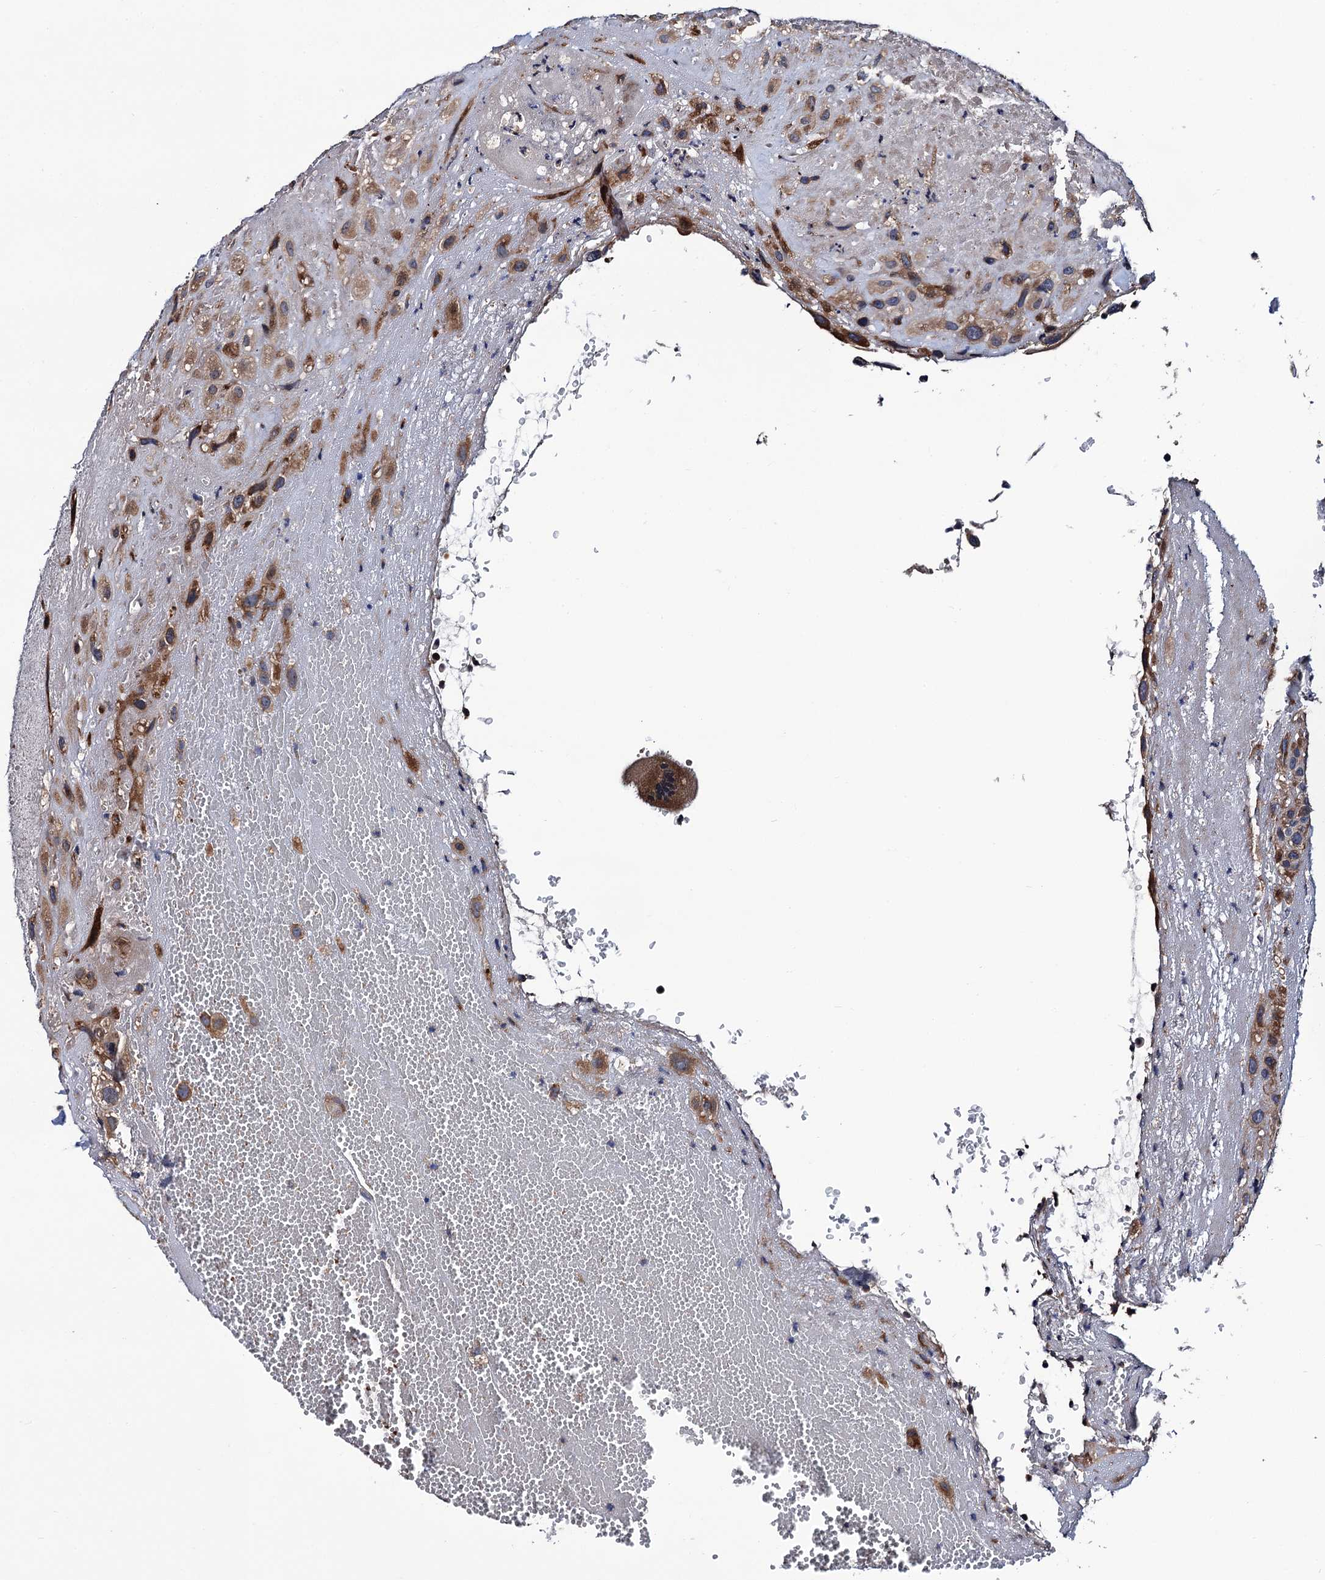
{"staining": {"intensity": "moderate", "quantity": ">75%", "location": "cytoplasmic/membranous"}, "tissue": "placenta", "cell_type": "Decidual cells", "image_type": "normal", "snomed": [{"axis": "morphology", "description": "Normal tissue, NOS"}, {"axis": "topography", "description": "Placenta"}], "caption": "The immunohistochemical stain shows moderate cytoplasmic/membranous positivity in decidual cells of normal placenta. The staining is performed using DAB brown chromogen to label protein expression. The nuclei are counter-stained blue using hematoxylin.", "gene": "TRMT112", "patient": {"sex": "female", "age": 35}}